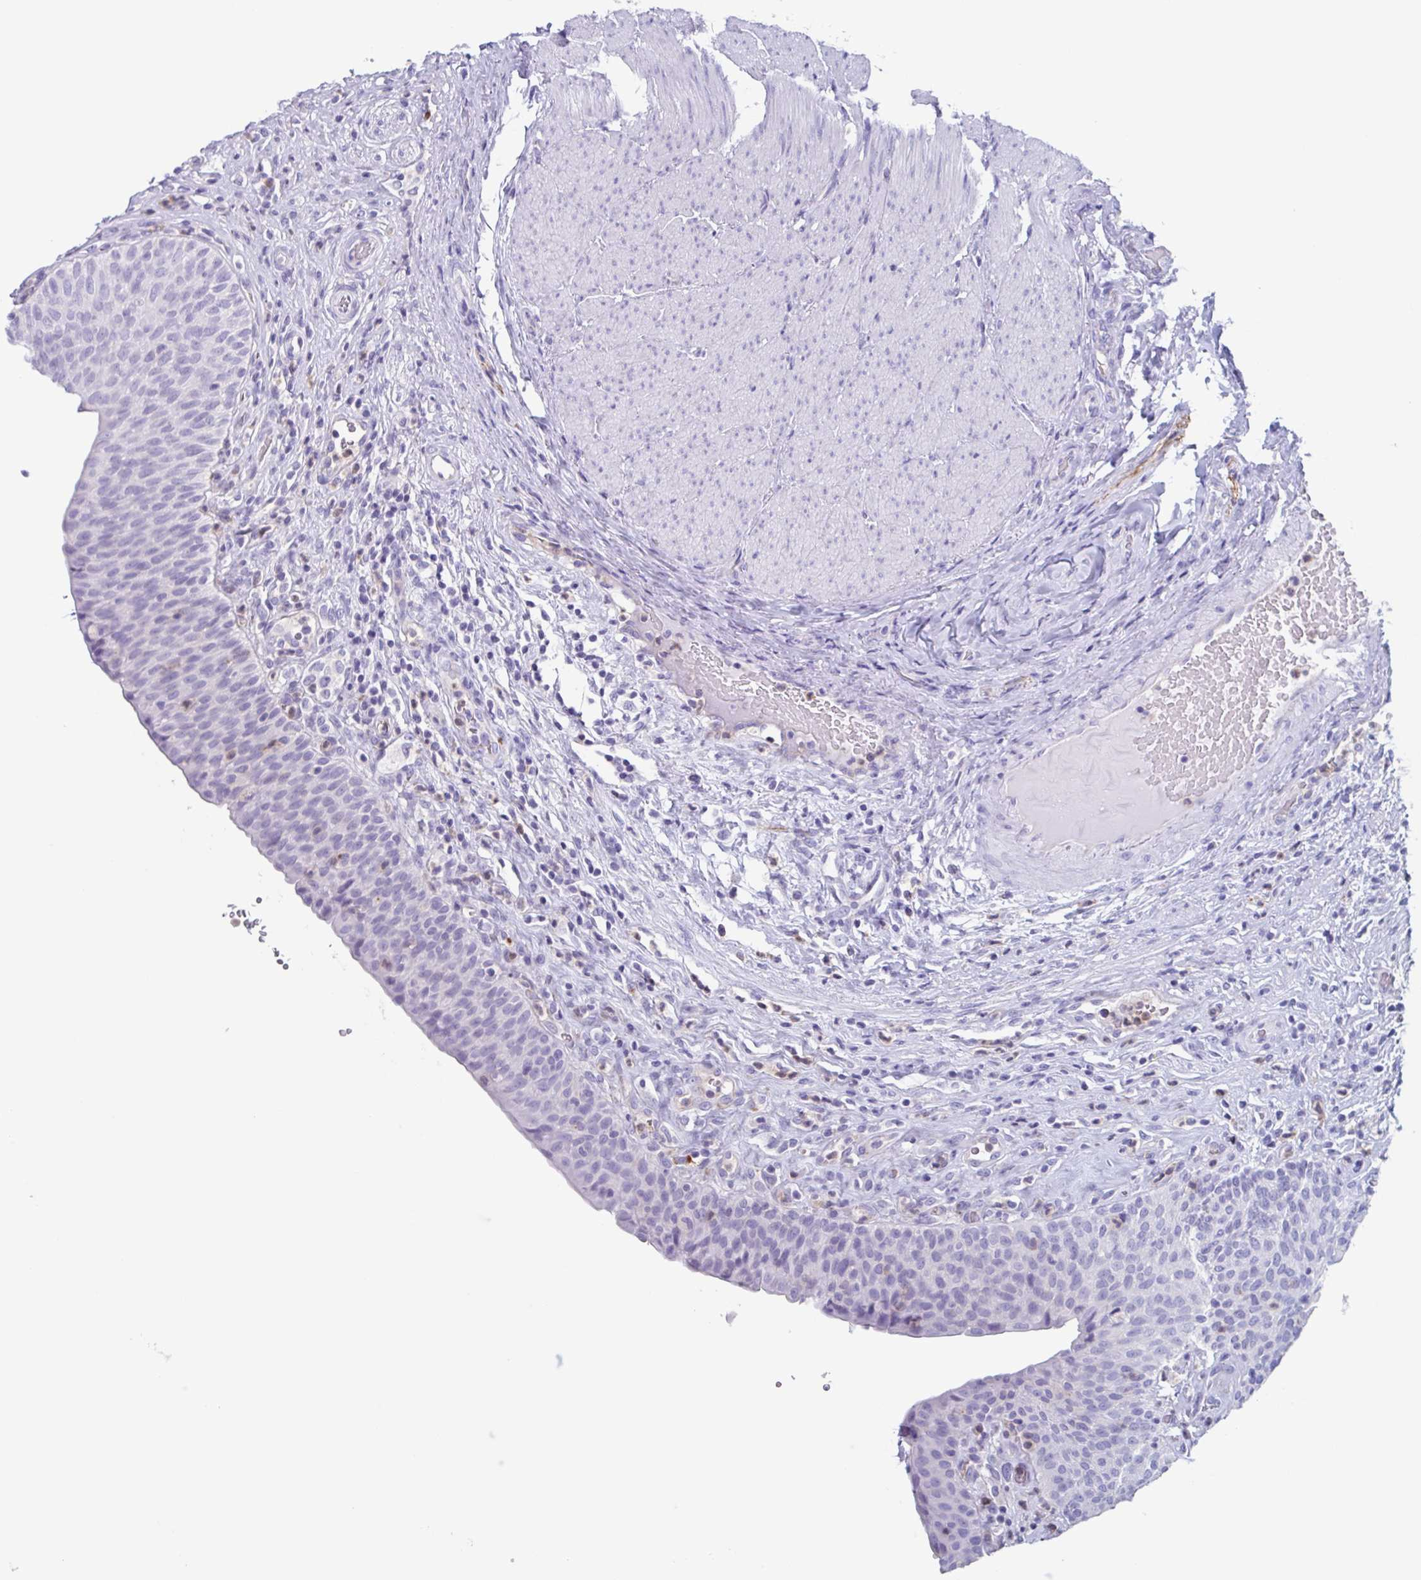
{"staining": {"intensity": "negative", "quantity": "none", "location": "none"}, "tissue": "urinary bladder", "cell_type": "Urothelial cells", "image_type": "normal", "snomed": [{"axis": "morphology", "description": "Normal tissue, NOS"}, {"axis": "topography", "description": "Urinary bladder"}, {"axis": "topography", "description": "Peripheral nerve tissue"}], "caption": "Immunohistochemistry (IHC) photomicrograph of normal urinary bladder stained for a protein (brown), which demonstrates no positivity in urothelial cells.", "gene": "BPI", "patient": {"sex": "male", "age": 66}}